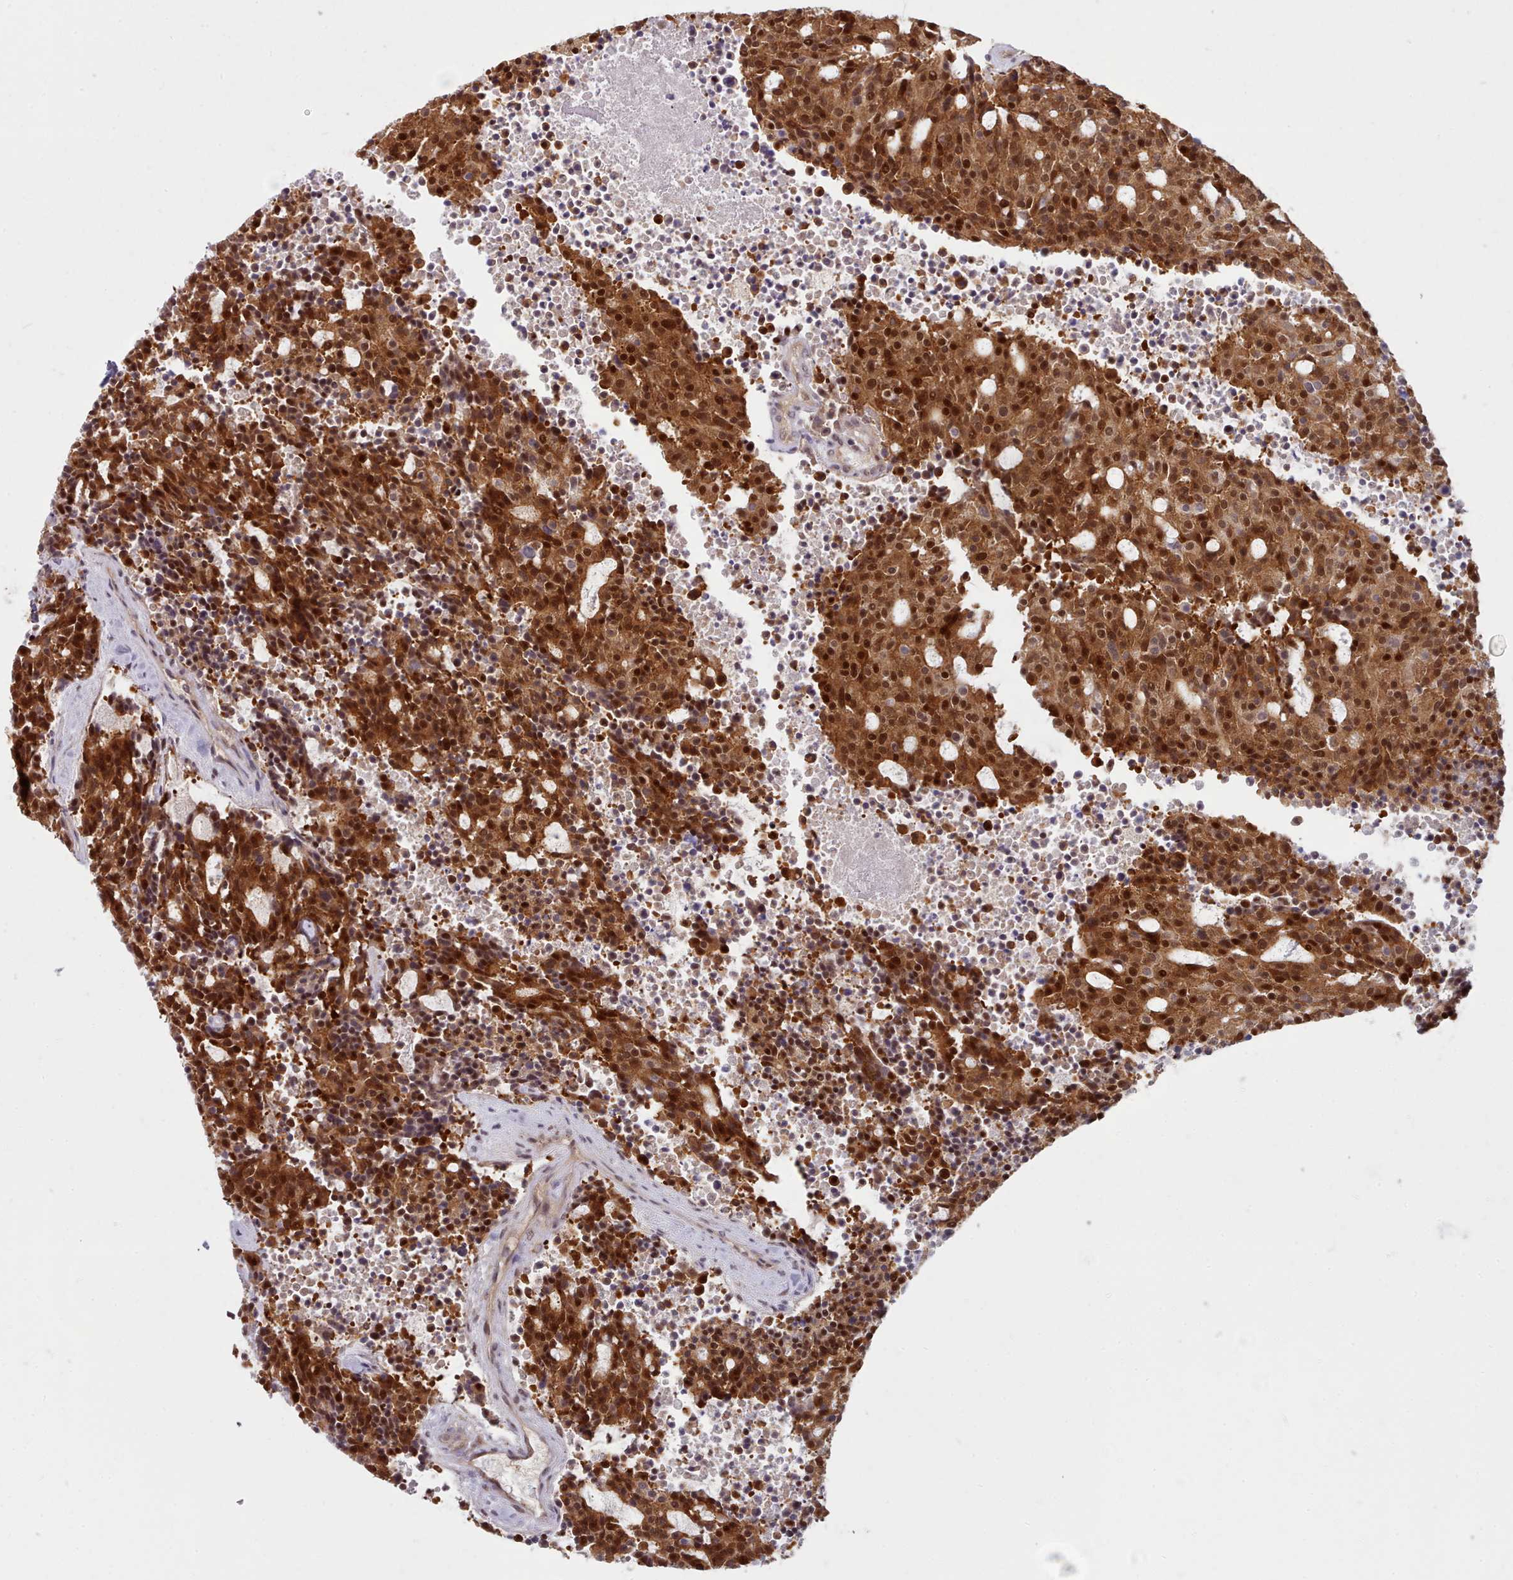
{"staining": {"intensity": "strong", "quantity": ">75%", "location": "cytoplasmic/membranous,nuclear"}, "tissue": "carcinoid", "cell_type": "Tumor cells", "image_type": "cancer", "snomed": [{"axis": "morphology", "description": "Carcinoid, malignant, NOS"}, {"axis": "topography", "description": "Pancreas"}], "caption": "Immunohistochemistry (IHC) staining of carcinoid (malignant), which exhibits high levels of strong cytoplasmic/membranous and nuclear positivity in approximately >75% of tumor cells indicating strong cytoplasmic/membranous and nuclear protein expression. The staining was performed using DAB (brown) for protein detection and nuclei were counterstained in hematoxylin (blue).", "gene": "CES3", "patient": {"sex": "female", "age": 54}}